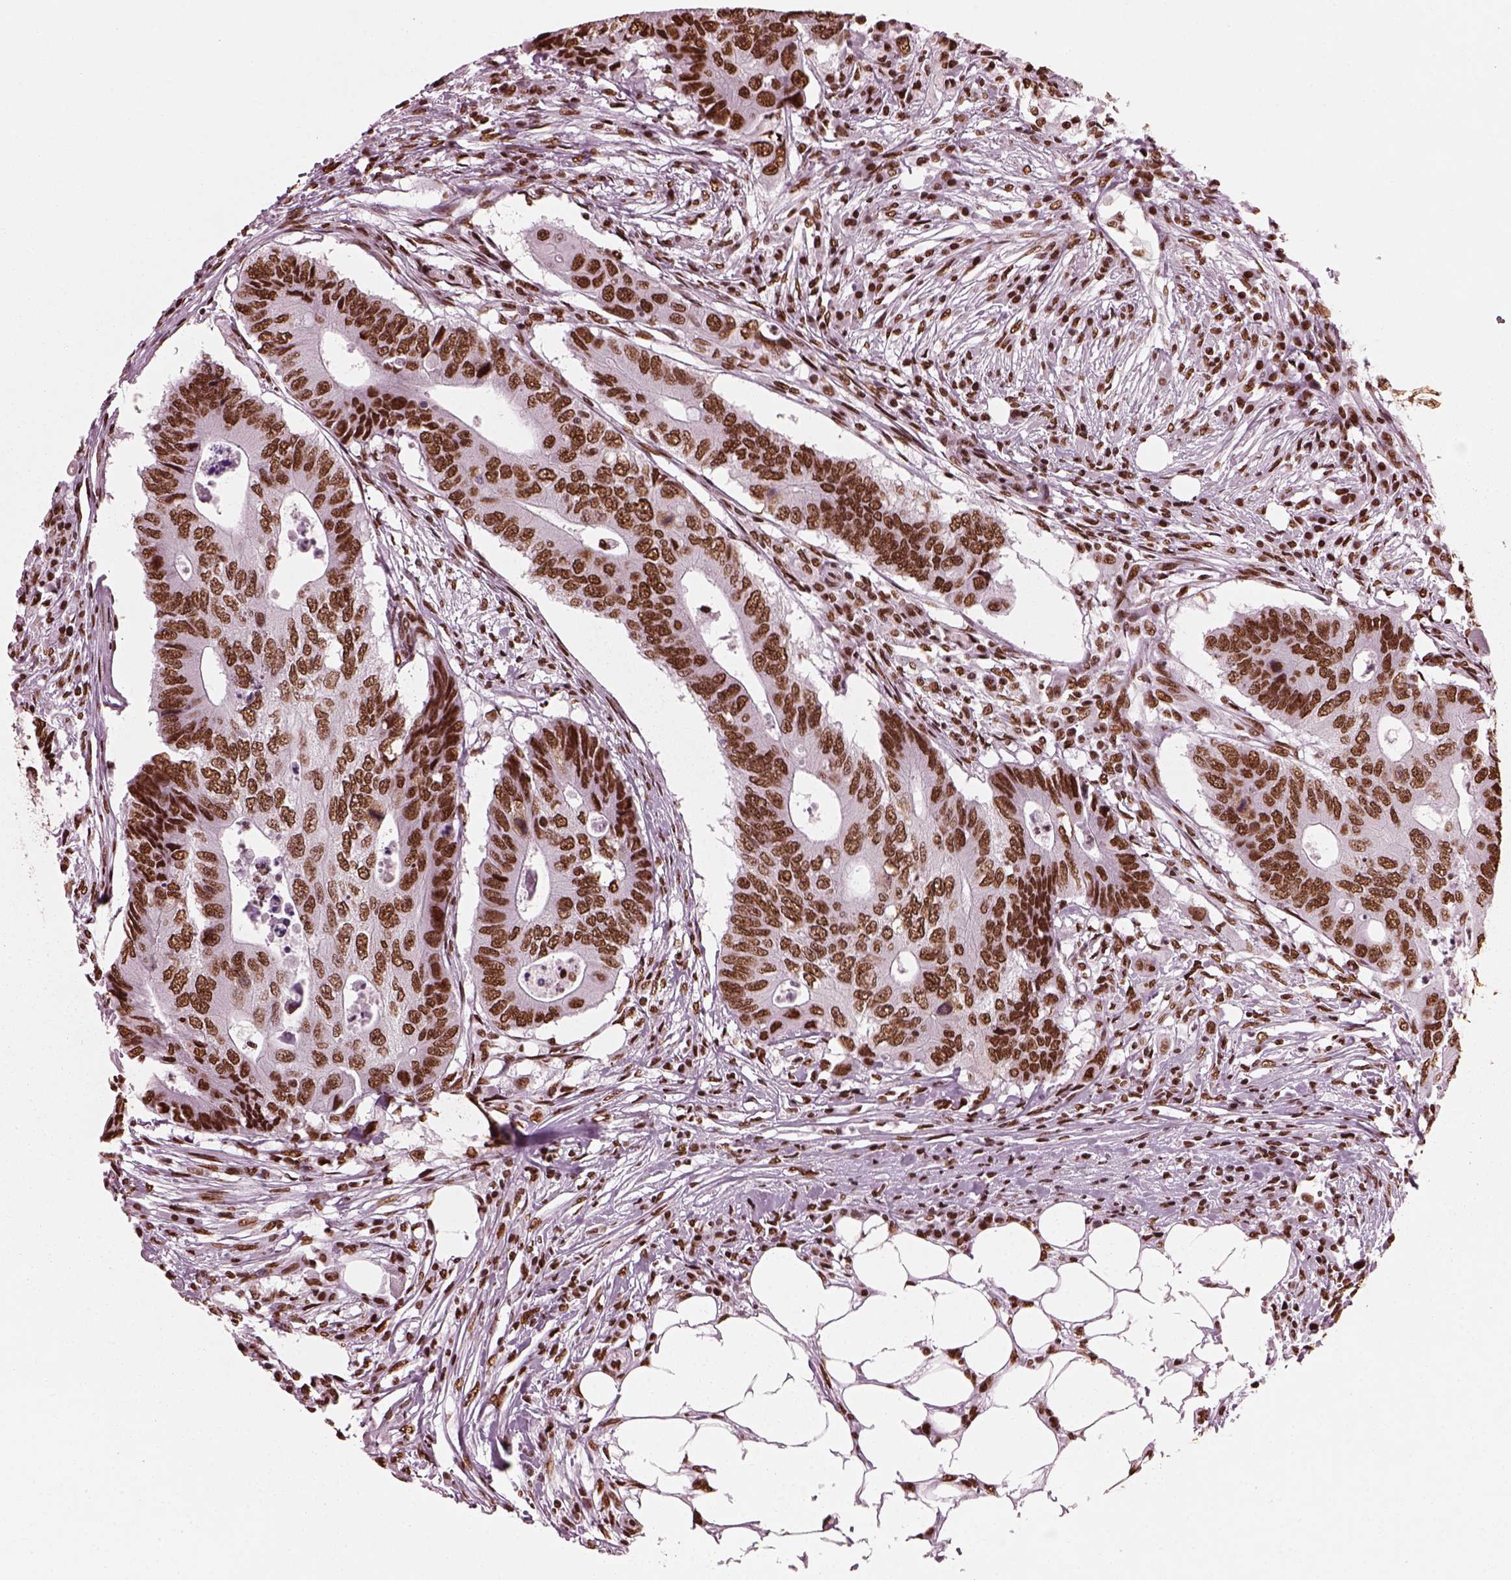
{"staining": {"intensity": "strong", "quantity": ">75%", "location": "nuclear"}, "tissue": "colorectal cancer", "cell_type": "Tumor cells", "image_type": "cancer", "snomed": [{"axis": "morphology", "description": "Adenocarcinoma, NOS"}, {"axis": "topography", "description": "Colon"}], "caption": "The histopathology image displays staining of colorectal adenocarcinoma, revealing strong nuclear protein positivity (brown color) within tumor cells. (brown staining indicates protein expression, while blue staining denotes nuclei).", "gene": "CBFA2T3", "patient": {"sex": "male", "age": 71}}